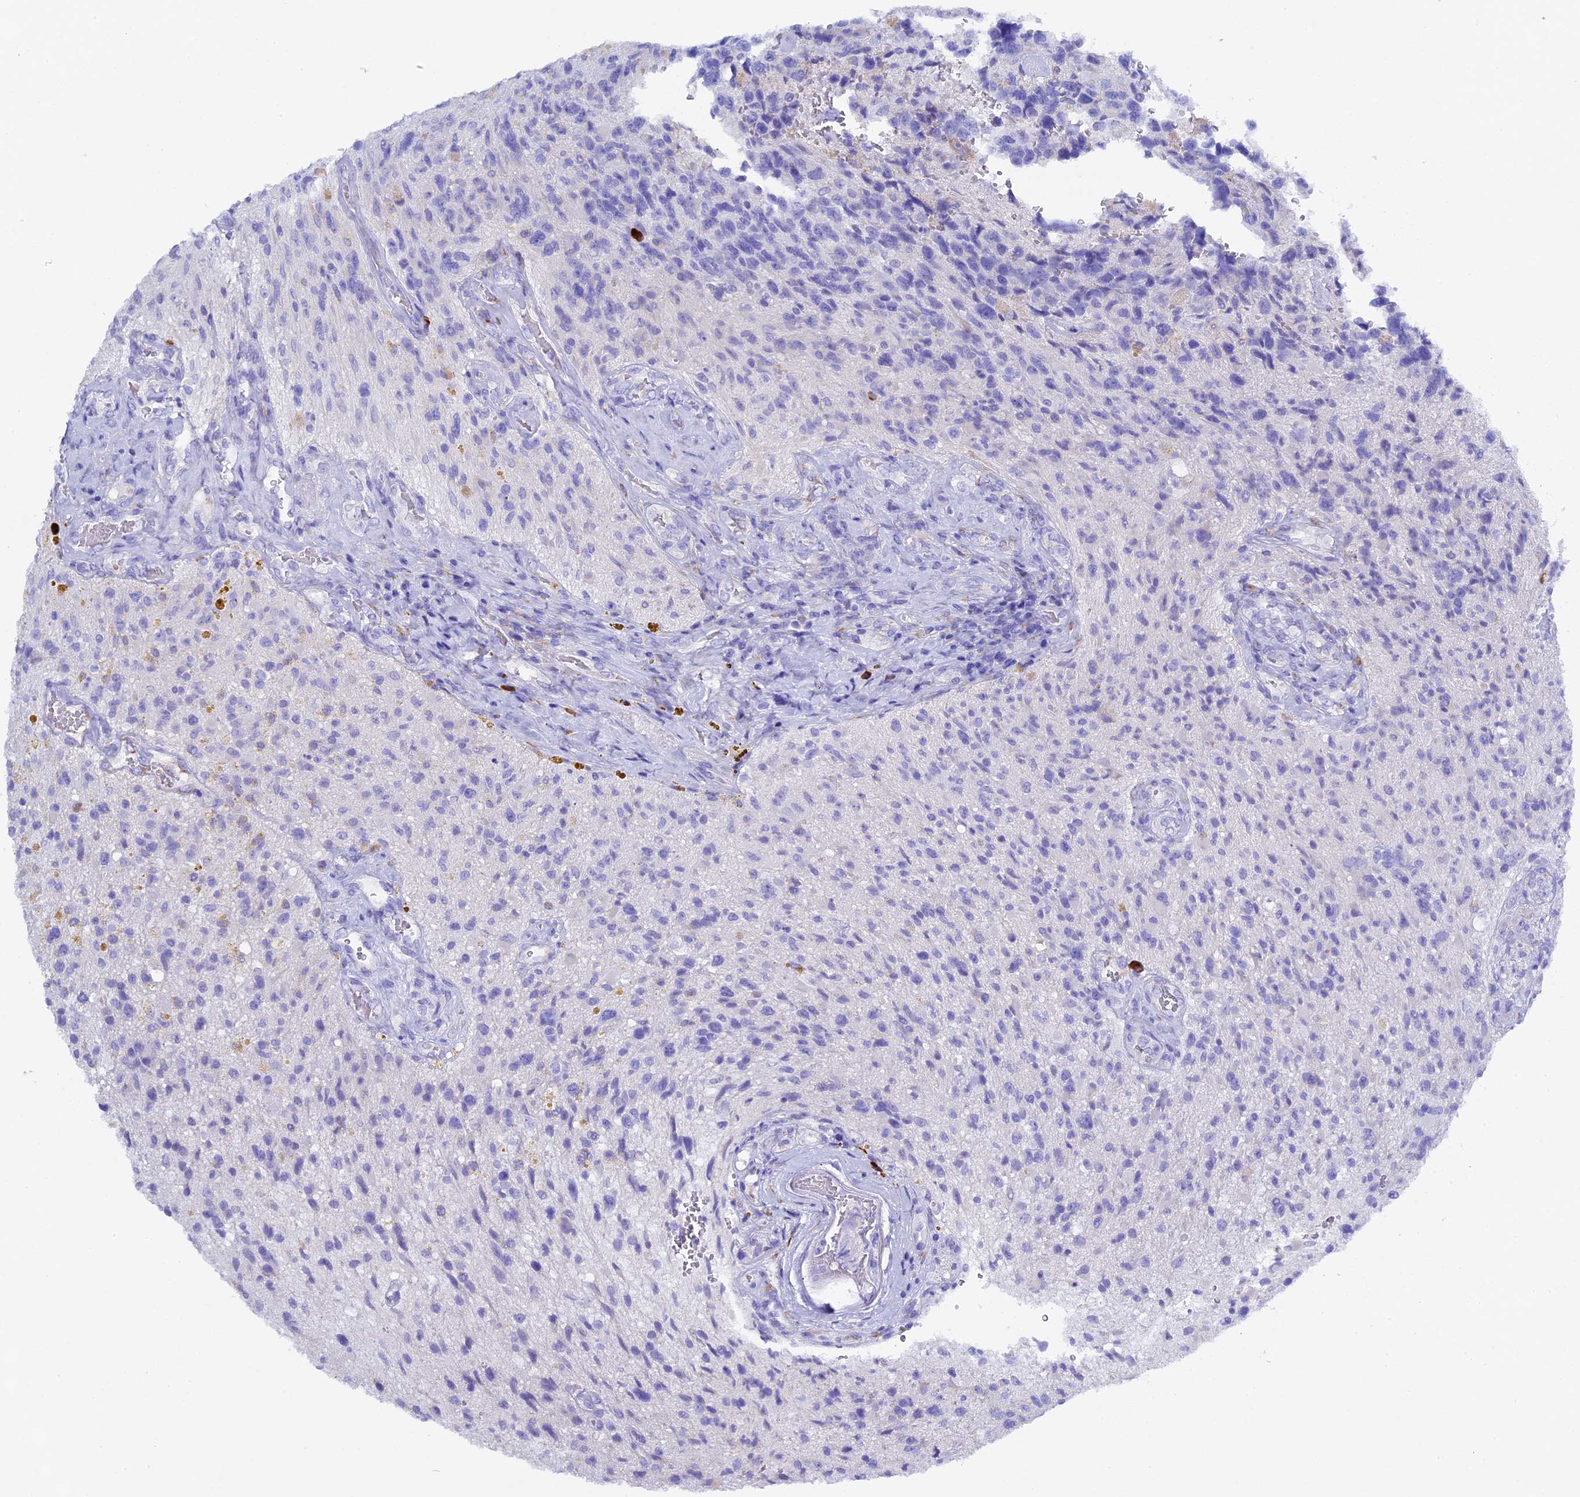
{"staining": {"intensity": "negative", "quantity": "none", "location": "none"}, "tissue": "glioma", "cell_type": "Tumor cells", "image_type": "cancer", "snomed": [{"axis": "morphology", "description": "Glioma, malignant, High grade"}, {"axis": "topography", "description": "Brain"}], "caption": "Tumor cells are negative for protein expression in human glioma. Nuclei are stained in blue.", "gene": "FKBP11", "patient": {"sex": "male", "age": 69}}